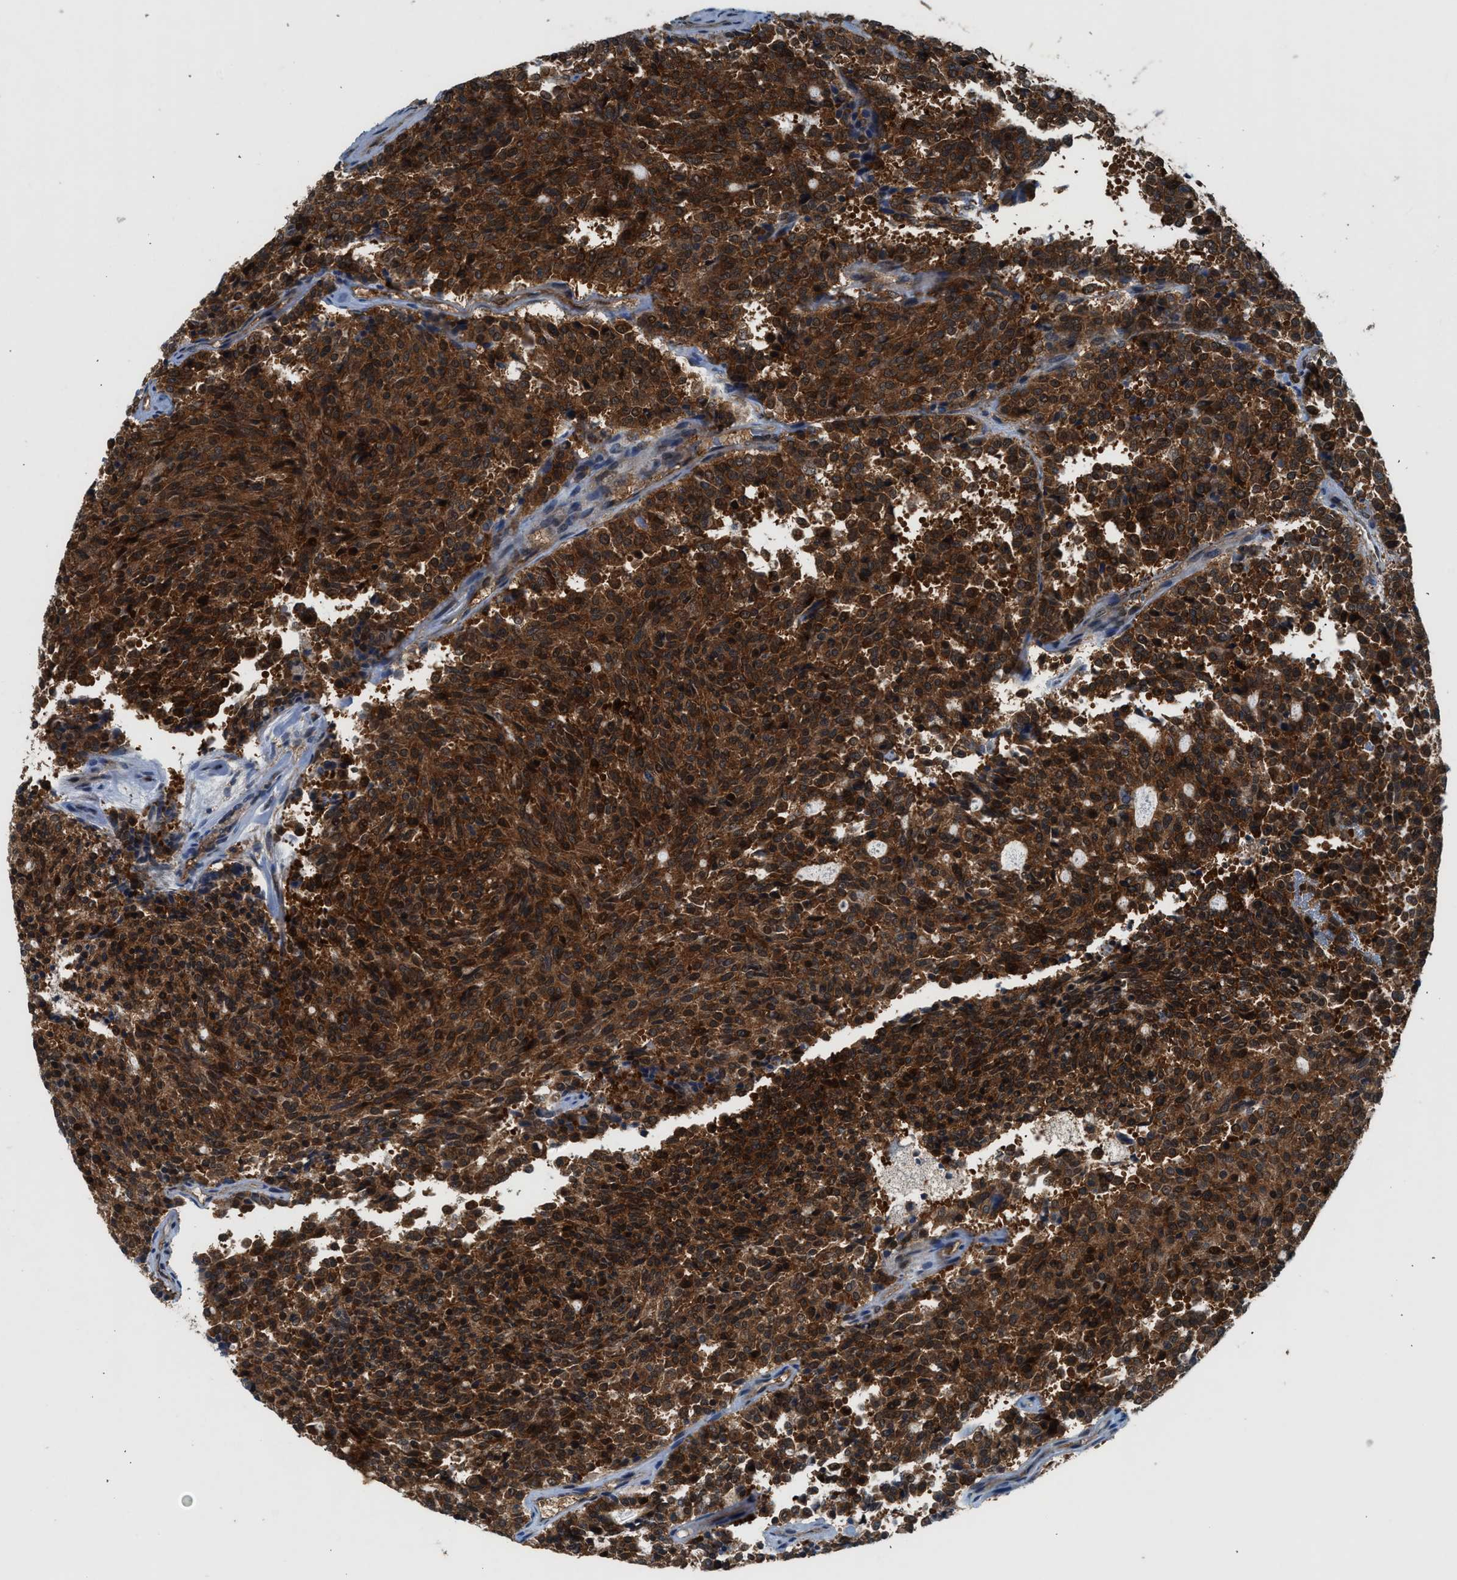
{"staining": {"intensity": "strong", "quantity": ">75%", "location": "cytoplasmic/membranous,nuclear"}, "tissue": "carcinoid", "cell_type": "Tumor cells", "image_type": "cancer", "snomed": [{"axis": "morphology", "description": "Carcinoid, malignant, NOS"}, {"axis": "topography", "description": "Pancreas"}], "caption": "High-magnification brightfield microscopy of malignant carcinoid stained with DAB (3,3'-diaminobenzidine) (brown) and counterstained with hematoxylin (blue). tumor cells exhibit strong cytoplasmic/membranous and nuclear expression is appreciated in about>75% of cells. (DAB = brown stain, brightfield microscopy at high magnification).", "gene": "OXSR1", "patient": {"sex": "female", "age": 54}}